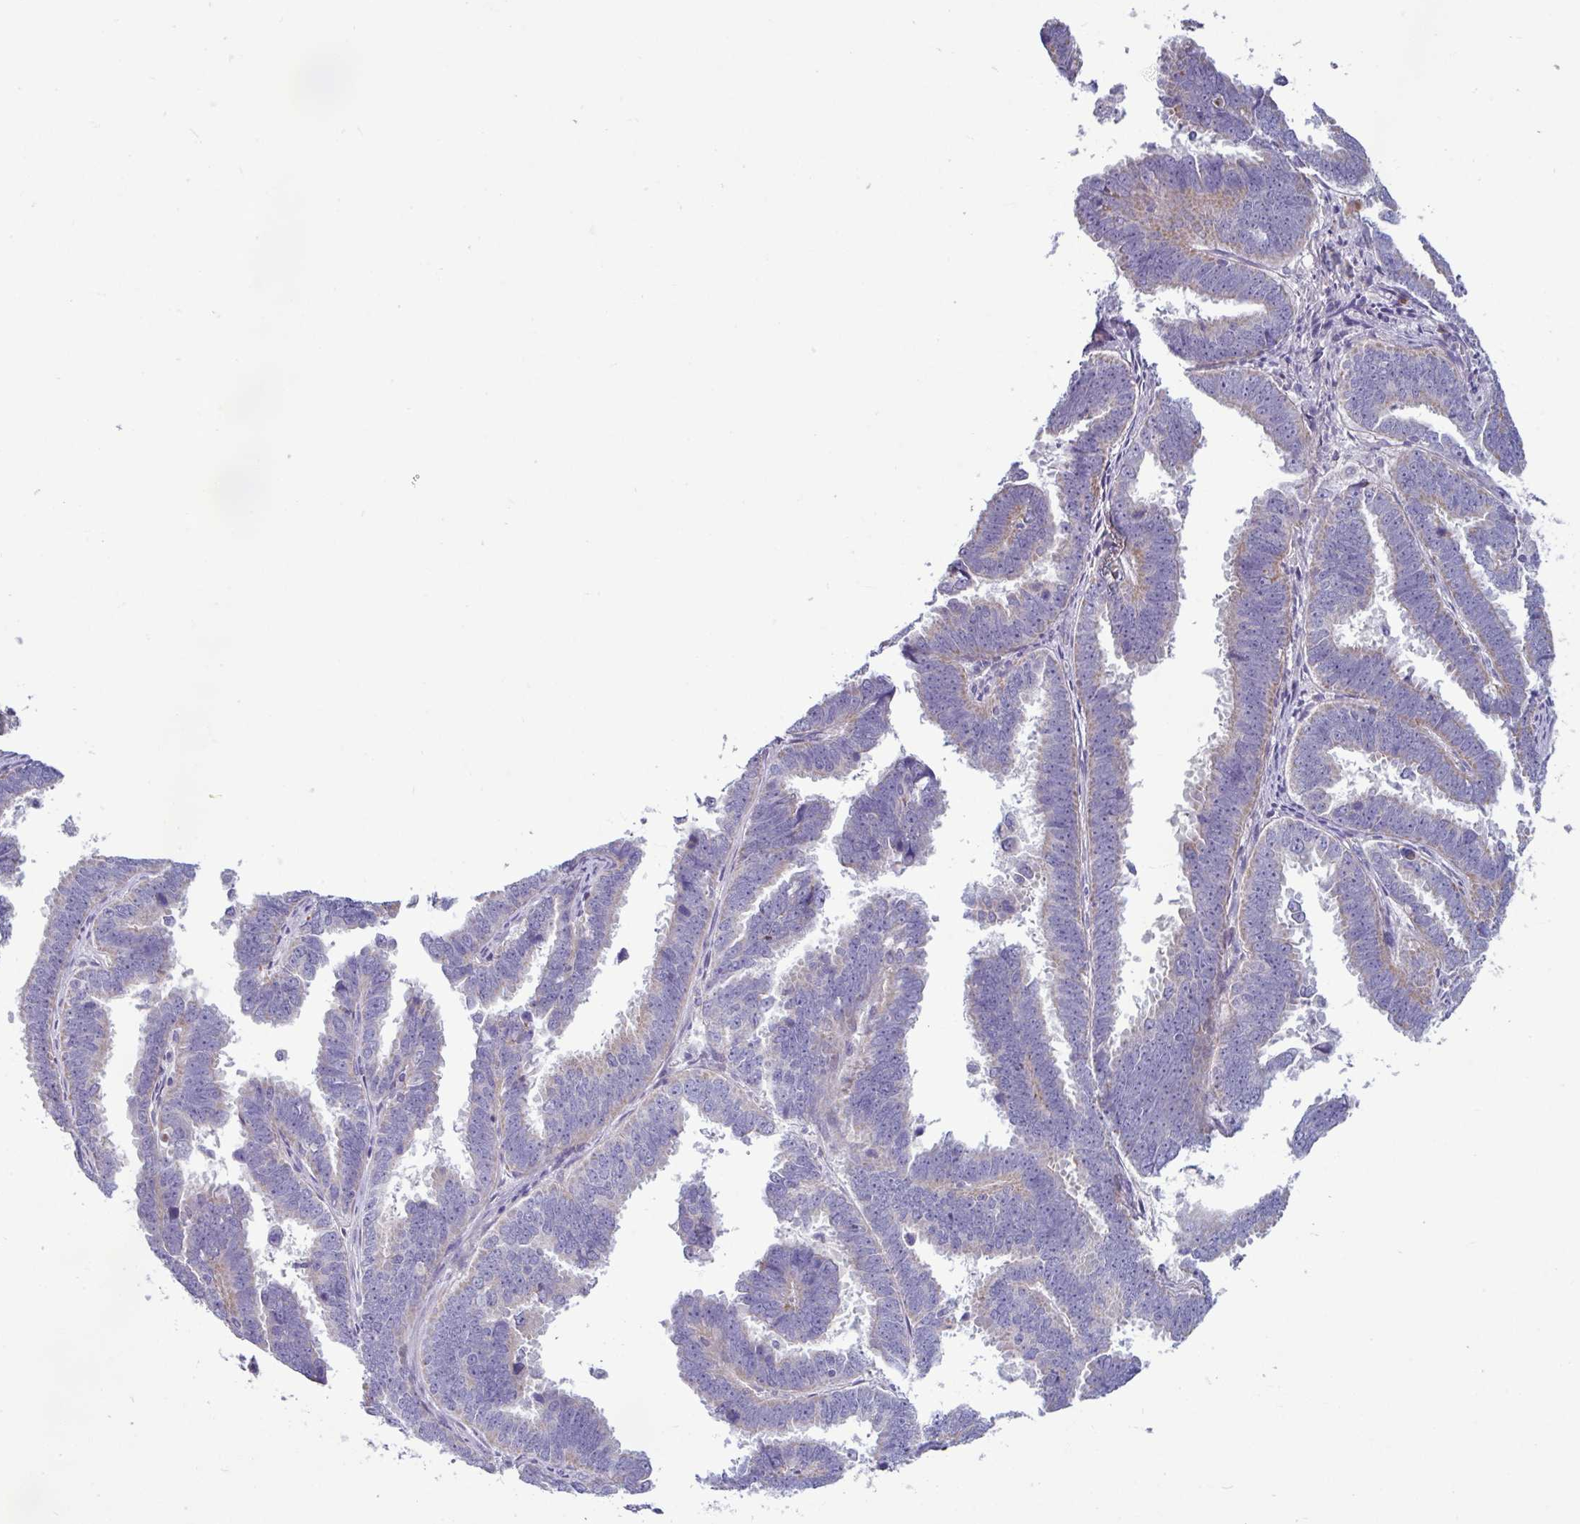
{"staining": {"intensity": "negative", "quantity": "none", "location": "none"}, "tissue": "endometrial cancer", "cell_type": "Tumor cells", "image_type": "cancer", "snomed": [{"axis": "morphology", "description": "Adenocarcinoma, NOS"}, {"axis": "topography", "description": "Endometrium"}], "caption": "An IHC histopathology image of endometrial adenocarcinoma is shown. There is no staining in tumor cells of endometrial adenocarcinoma. The staining was performed using DAB to visualize the protein expression in brown, while the nuclei were stained in blue with hematoxylin (Magnification: 20x).", "gene": "ACAP3", "patient": {"sex": "female", "age": 75}}